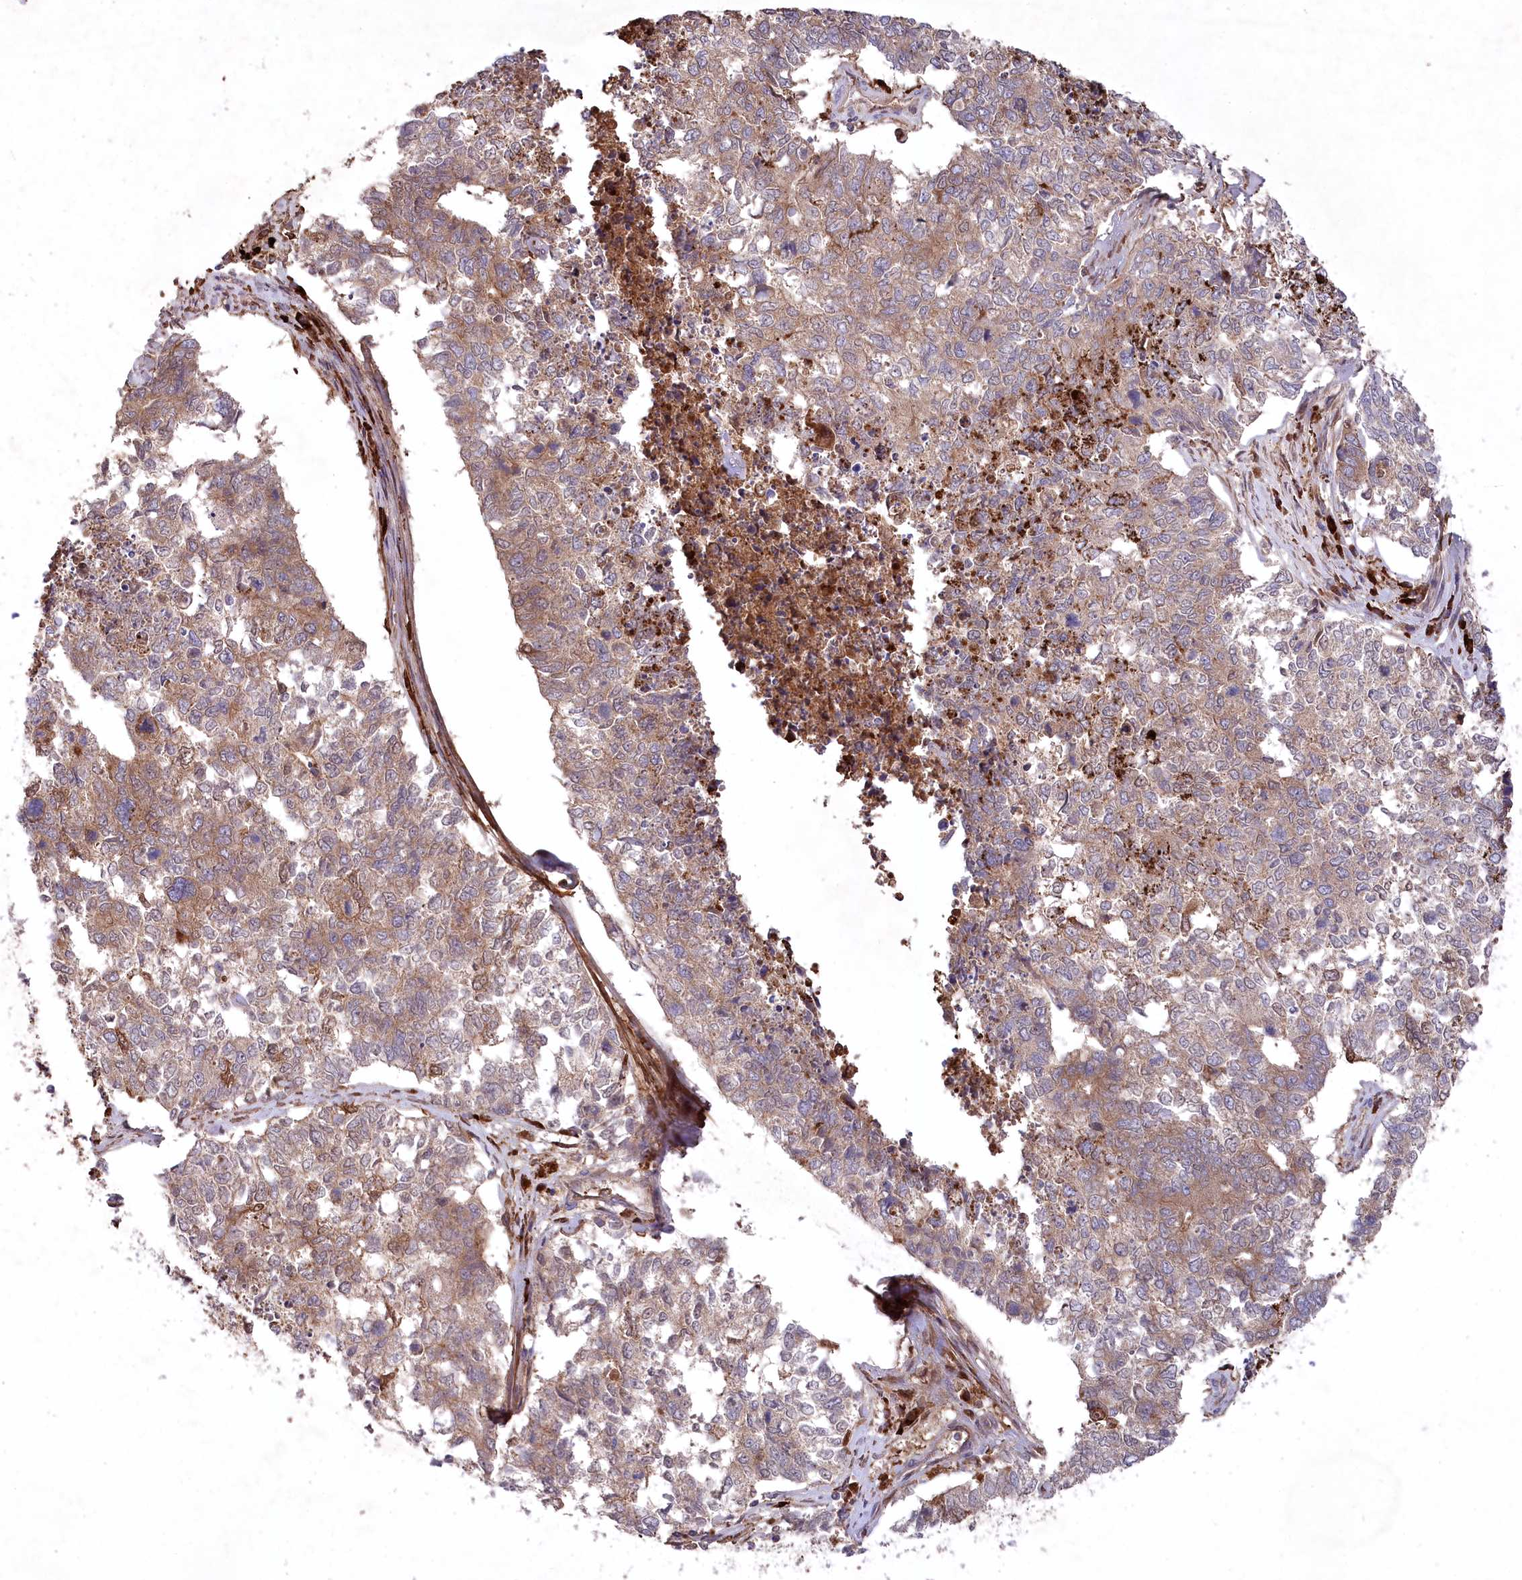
{"staining": {"intensity": "moderate", "quantity": ">75%", "location": "cytoplasmic/membranous"}, "tissue": "cervical cancer", "cell_type": "Tumor cells", "image_type": "cancer", "snomed": [{"axis": "morphology", "description": "Squamous cell carcinoma, NOS"}, {"axis": "topography", "description": "Cervix"}], "caption": "Immunohistochemical staining of human cervical cancer (squamous cell carcinoma) exhibits medium levels of moderate cytoplasmic/membranous expression in approximately >75% of tumor cells.", "gene": "PPP1R21", "patient": {"sex": "female", "age": 63}}